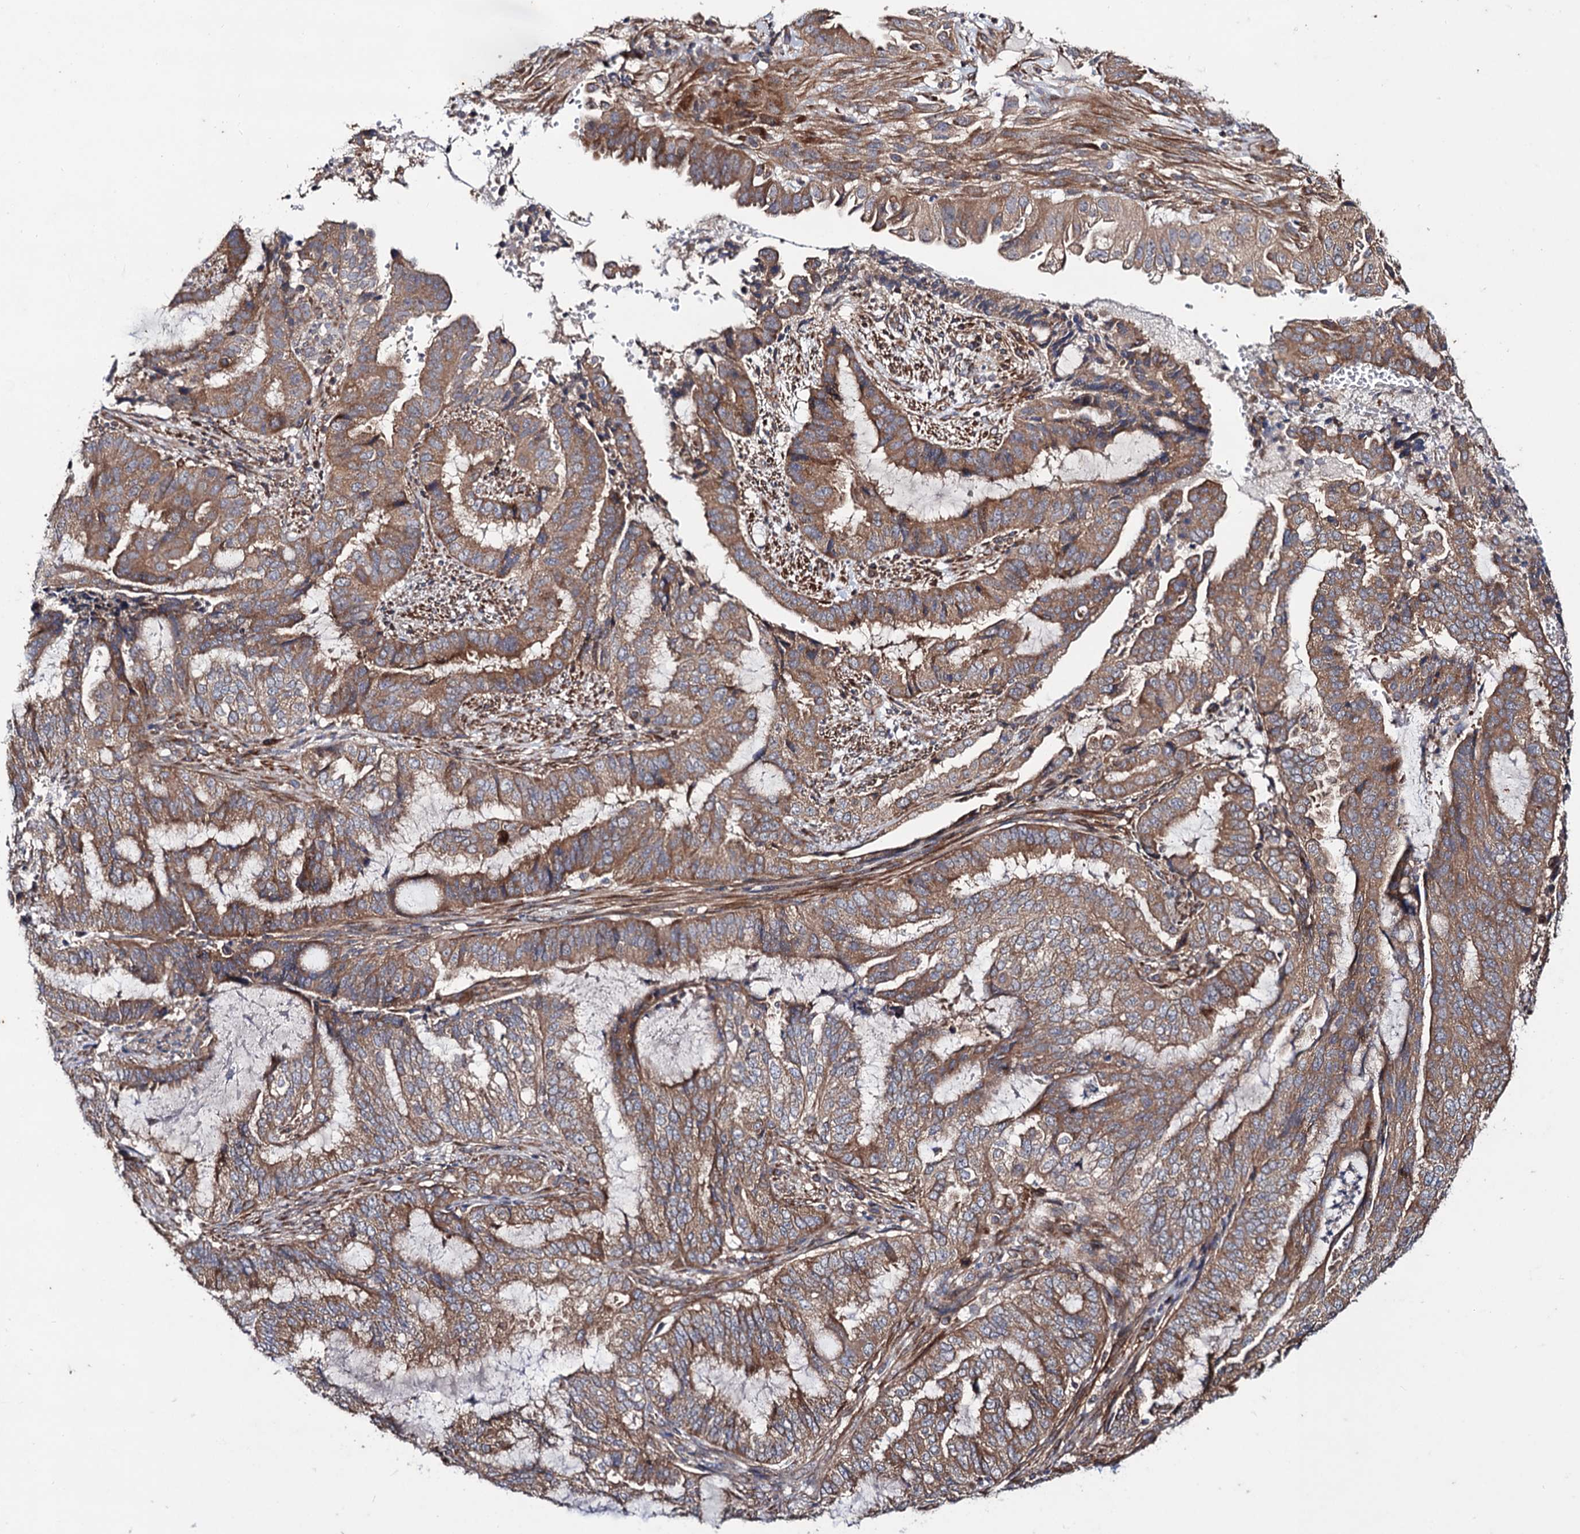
{"staining": {"intensity": "moderate", "quantity": ">75%", "location": "cytoplasmic/membranous"}, "tissue": "endometrial cancer", "cell_type": "Tumor cells", "image_type": "cancer", "snomed": [{"axis": "morphology", "description": "Adenocarcinoma, NOS"}, {"axis": "topography", "description": "Endometrium"}], "caption": "Adenocarcinoma (endometrial) was stained to show a protein in brown. There is medium levels of moderate cytoplasmic/membranous expression in about >75% of tumor cells.", "gene": "DYDC1", "patient": {"sex": "female", "age": 51}}